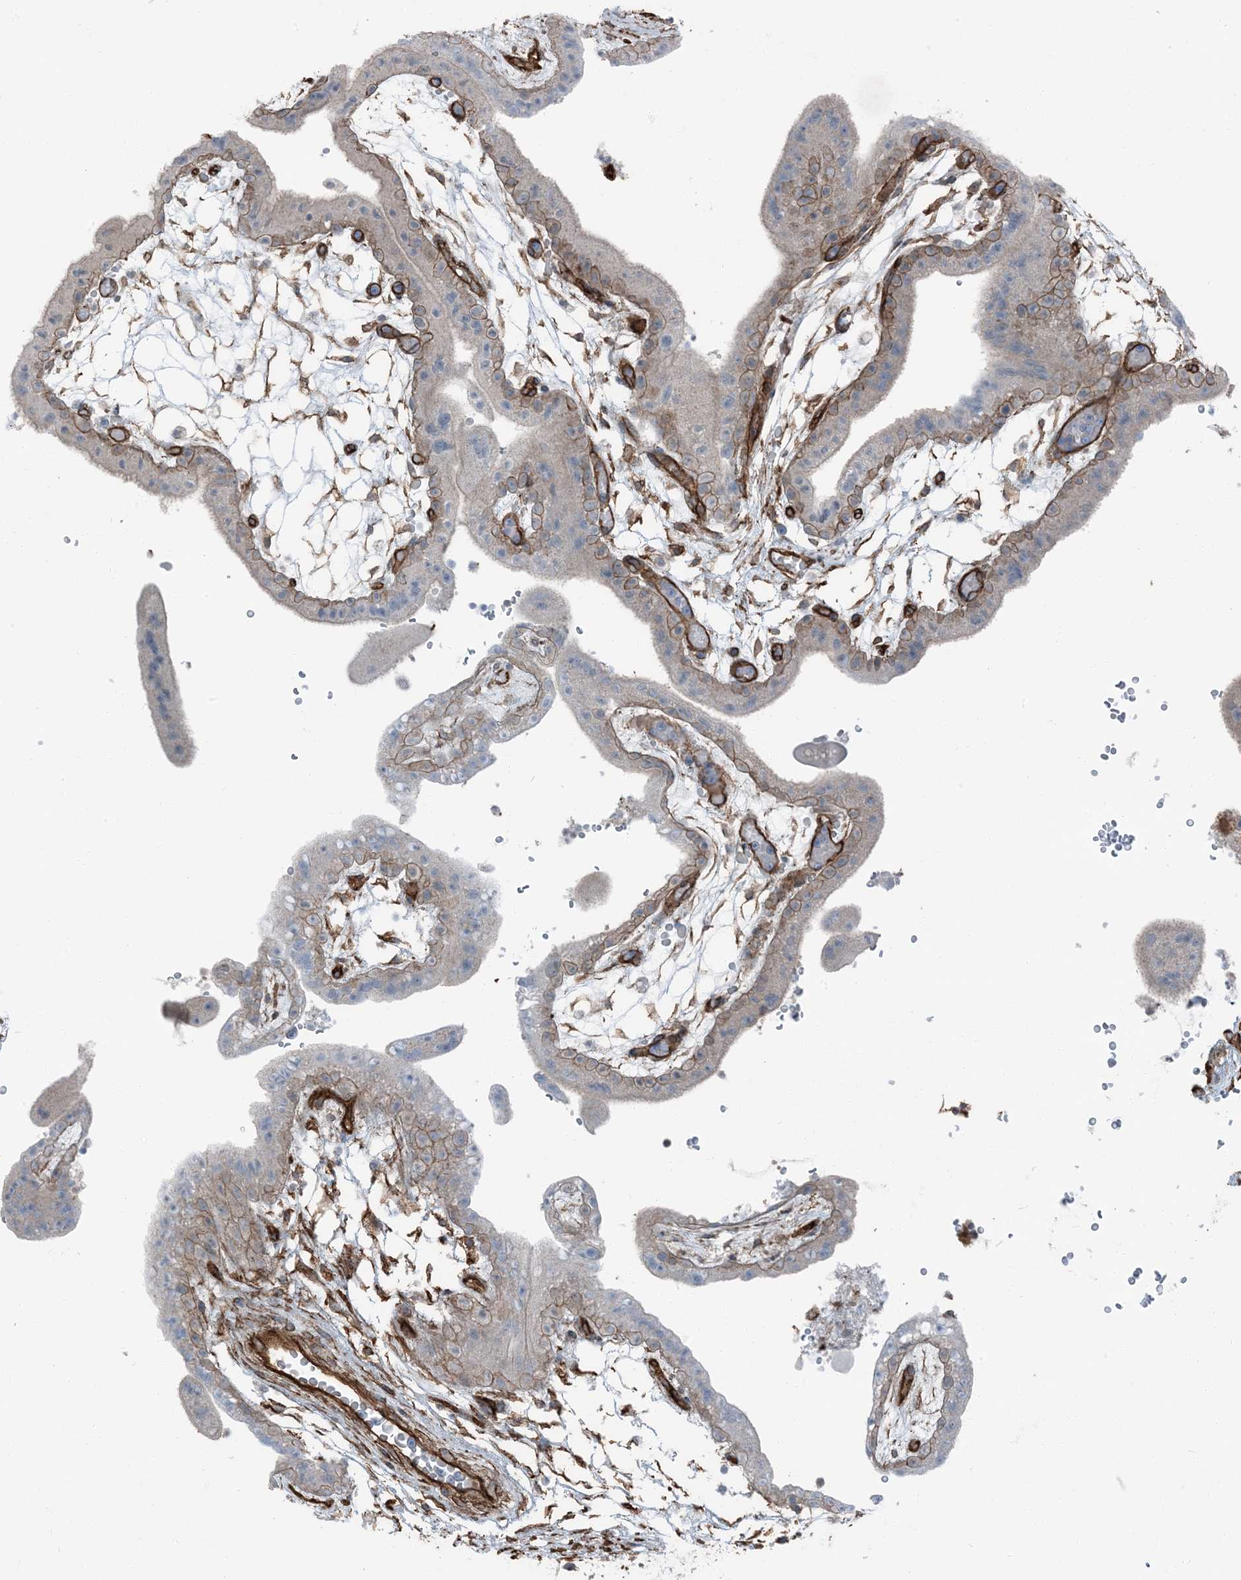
{"staining": {"intensity": "moderate", "quantity": "<25%", "location": "cytoplasmic/membranous"}, "tissue": "placenta", "cell_type": "Trophoblastic cells", "image_type": "normal", "snomed": [{"axis": "morphology", "description": "Normal tissue, NOS"}, {"axis": "topography", "description": "Placenta"}], "caption": "The immunohistochemical stain highlights moderate cytoplasmic/membranous positivity in trophoblastic cells of unremarkable placenta. (Brightfield microscopy of DAB IHC at high magnification).", "gene": "ZFP90", "patient": {"sex": "female", "age": 18}}